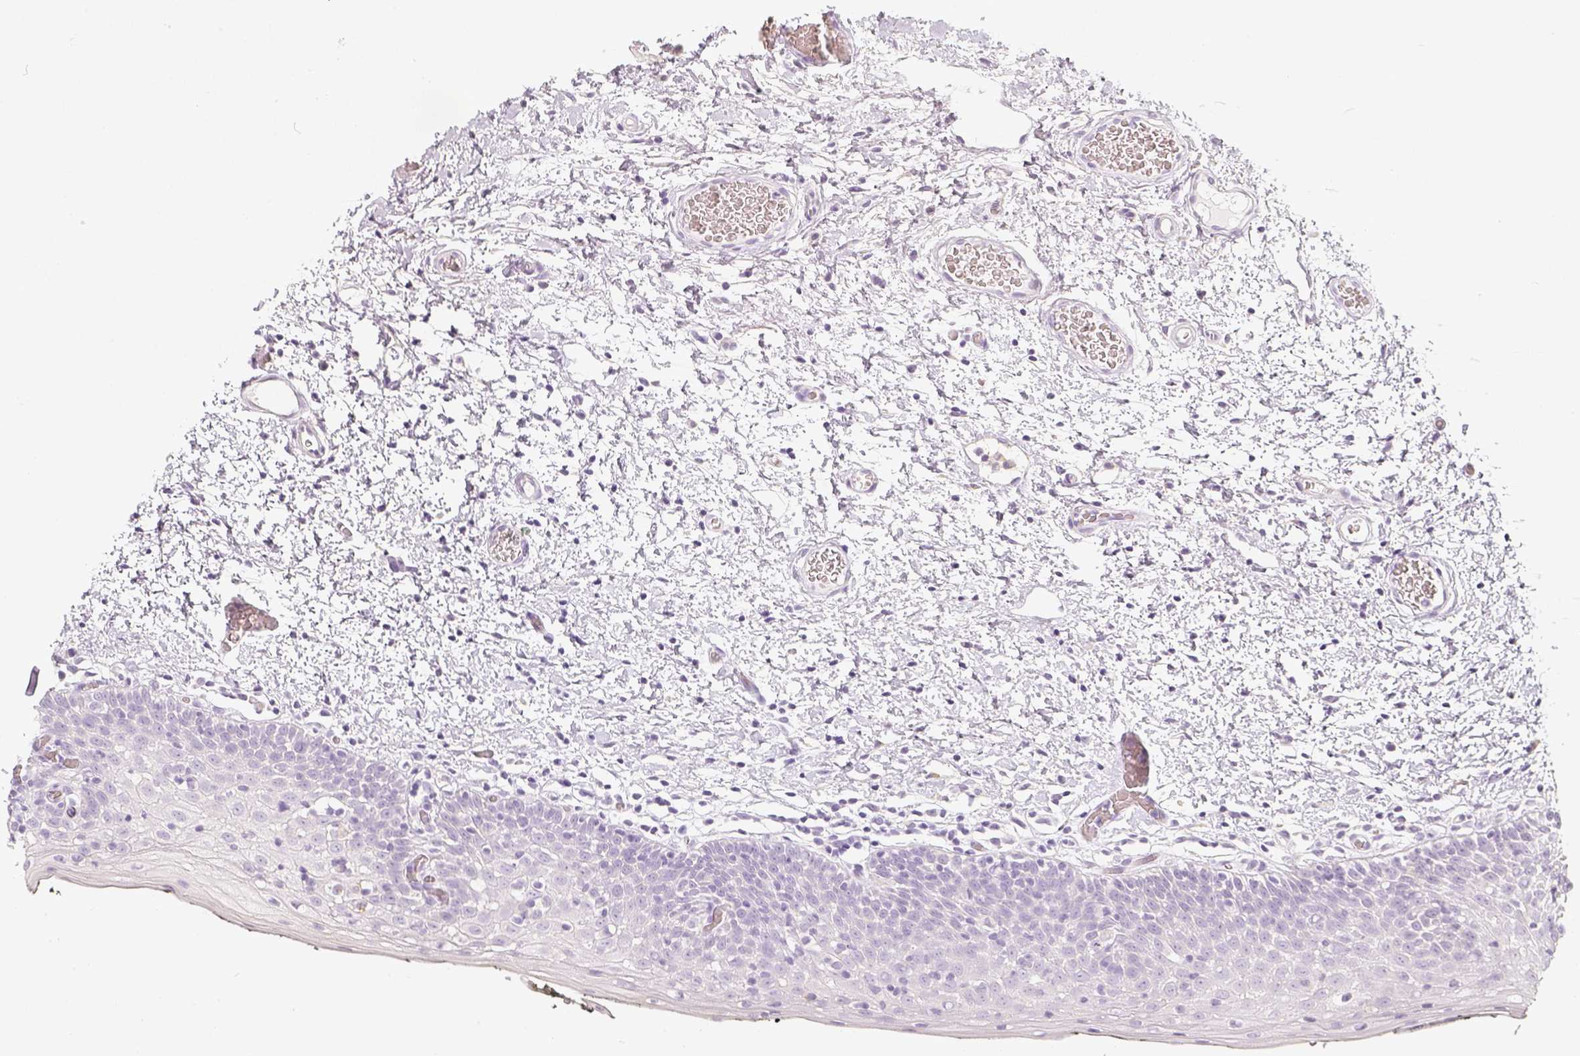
{"staining": {"intensity": "negative", "quantity": "none", "location": "none"}, "tissue": "oral mucosa", "cell_type": "Squamous epithelial cells", "image_type": "normal", "snomed": [{"axis": "morphology", "description": "Normal tissue, NOS"}, {"axis": "morphology", "description": "Squamous cell carcinoma, NOS"}, {"axis": "topography", "description": "Oral tissue"}, {"axis": "topography", "description": "Head-Neck"}], "caption": "This is an immunohistochemistry image of unremarkable oral mucosa. There is no expression in squamous epithelial cells.", "gene": "NECAB2", "patient": {"sex": "male", "age": 69}}